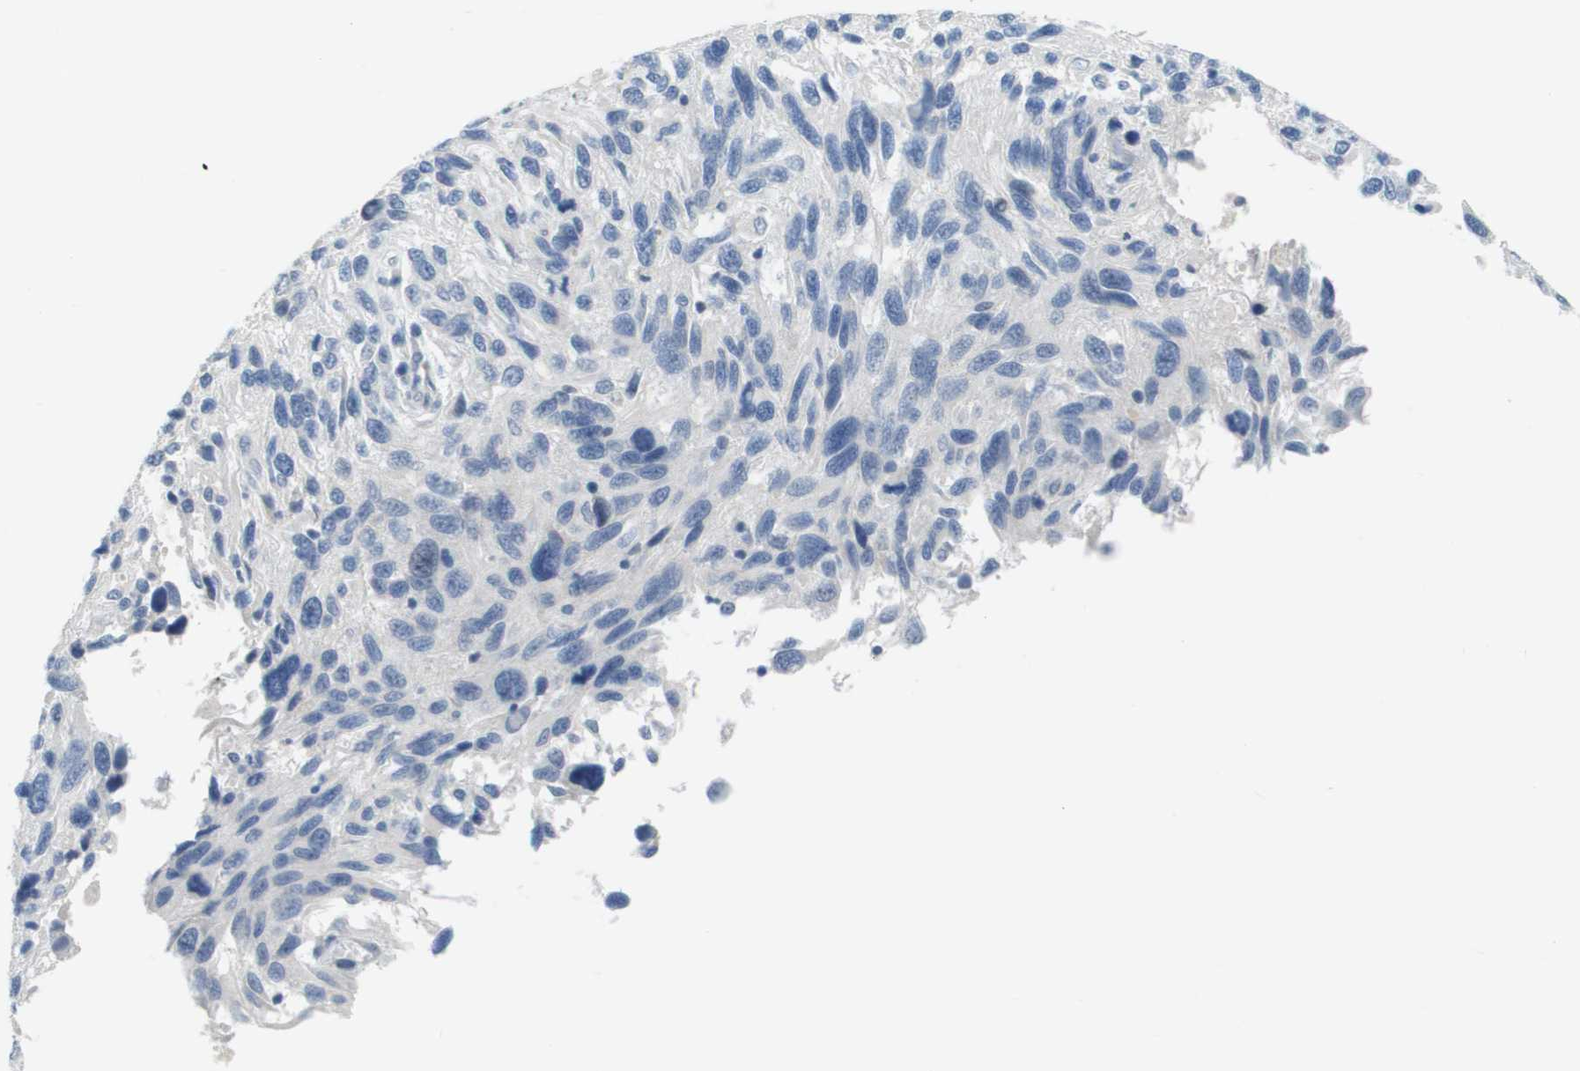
{"staining": {"intensity": "negative", "quantity": "none", "location": "none"}, "tissue": "melanoma", "cell_type": "Tumor cells", "image_type": "cancer", "snomed": [{"axis": "morphology", "description": "Malignant melanoma, NOS"}, {"axis": "topography", "description": "Skin"}], "caption": "Micrograph shows no significant protein positivity in tumor cells of malignant melanoma.", "gene": "PDE4A", "patient": {"sex": "male", "age": 53}}